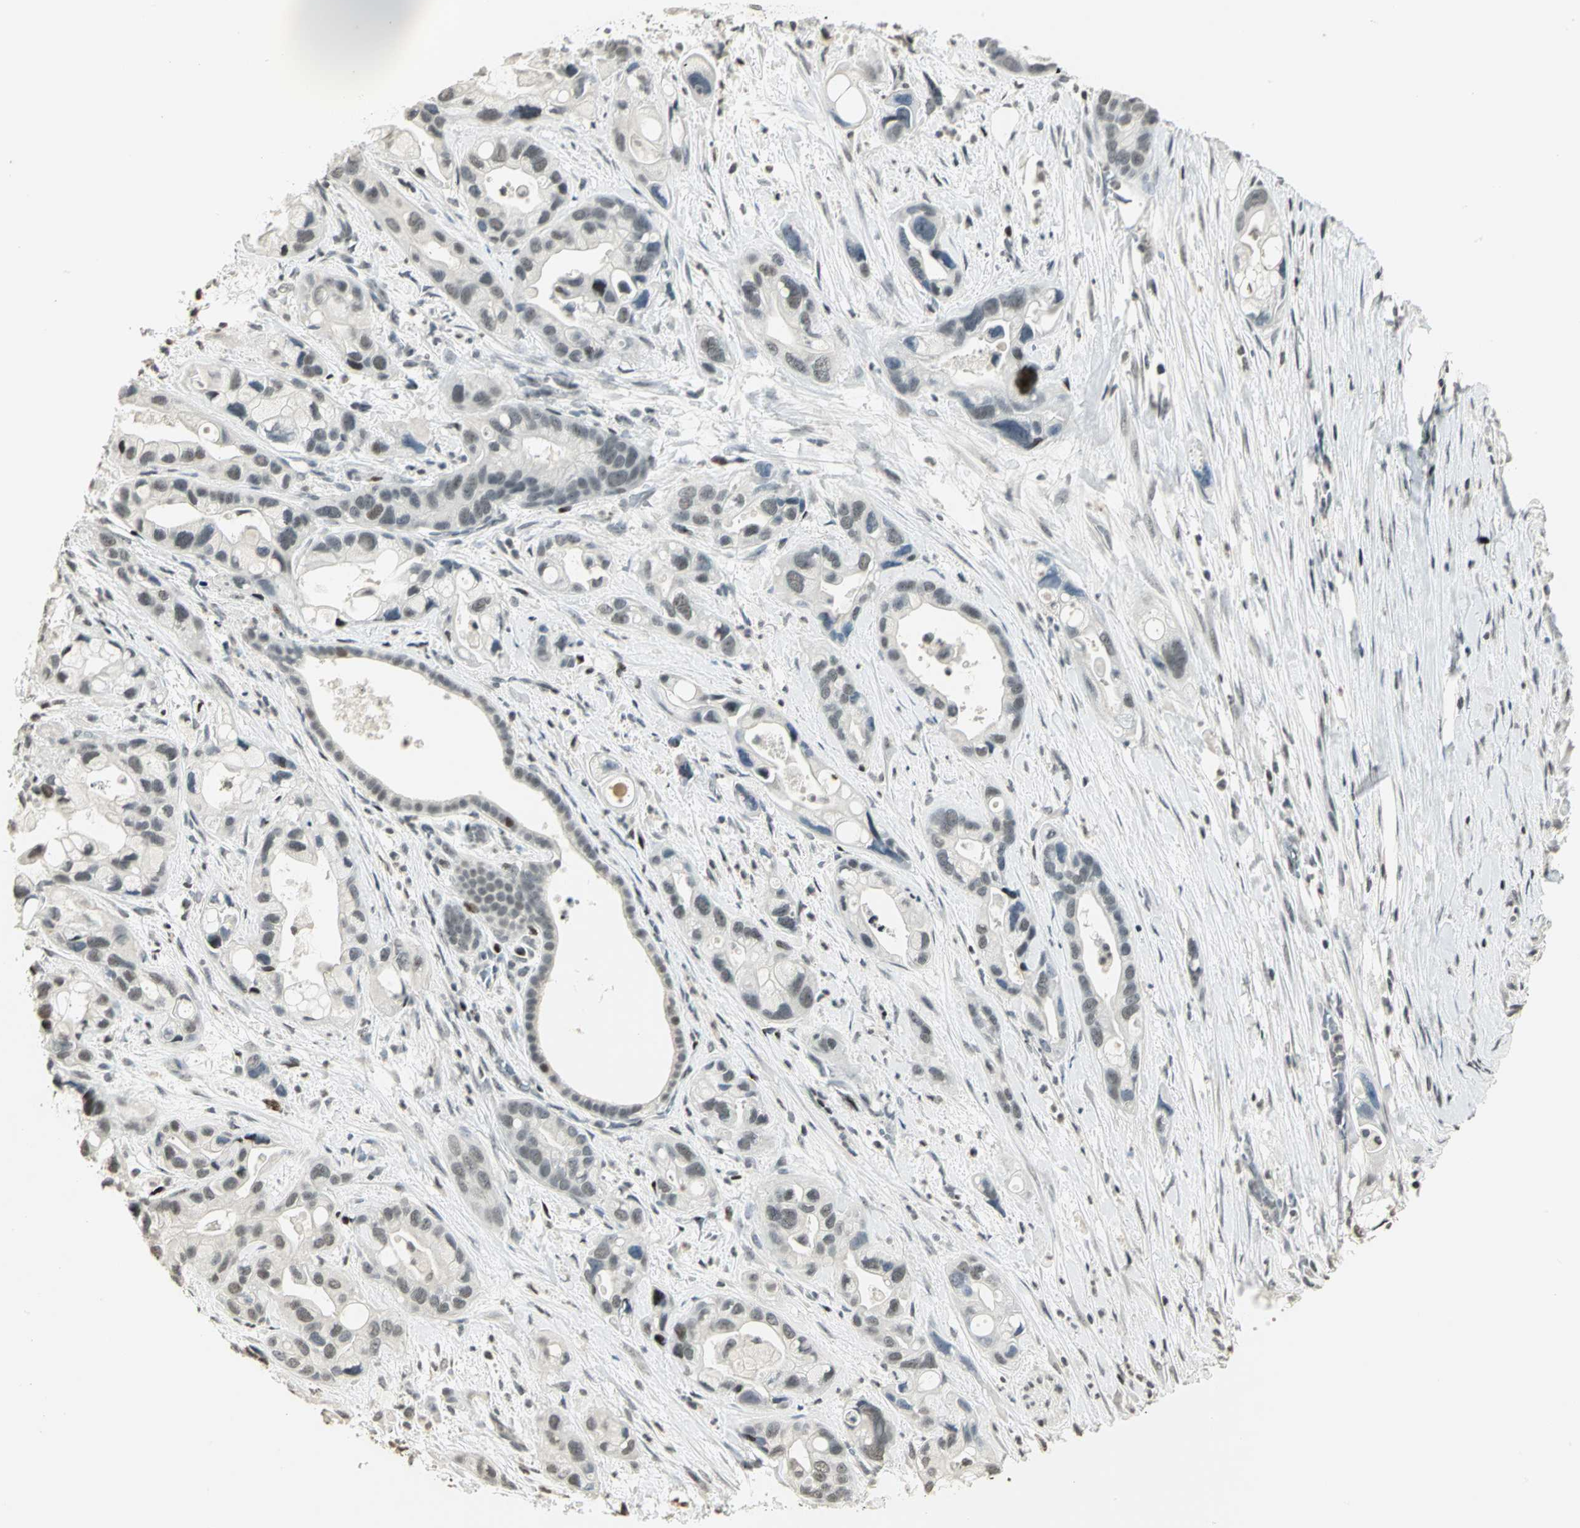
{"staining": {"intensity": "weak", "quantity": "<25%", "location": "nuclear"}, "tissue": "pancreatic cancer", "cell_type": "Tumor cells", "image_type": "cancer", "snomed": [{"axis": "morphology", "description": "Adenocarcinoma, NOS"}, {"axis": "topography", "description": "Pancreas"}], "caption": "The photomicrograph shows no staining of tumor cells in pancreatic adenocarcinoma. Brightfield microscopy of immunohistochemistry (IHC) stained with DAB (brown) and hematoxylin (blue), captured at high magnification.", "gene": "KDM1A", "patient": {"sex": "female", "age": 77}}